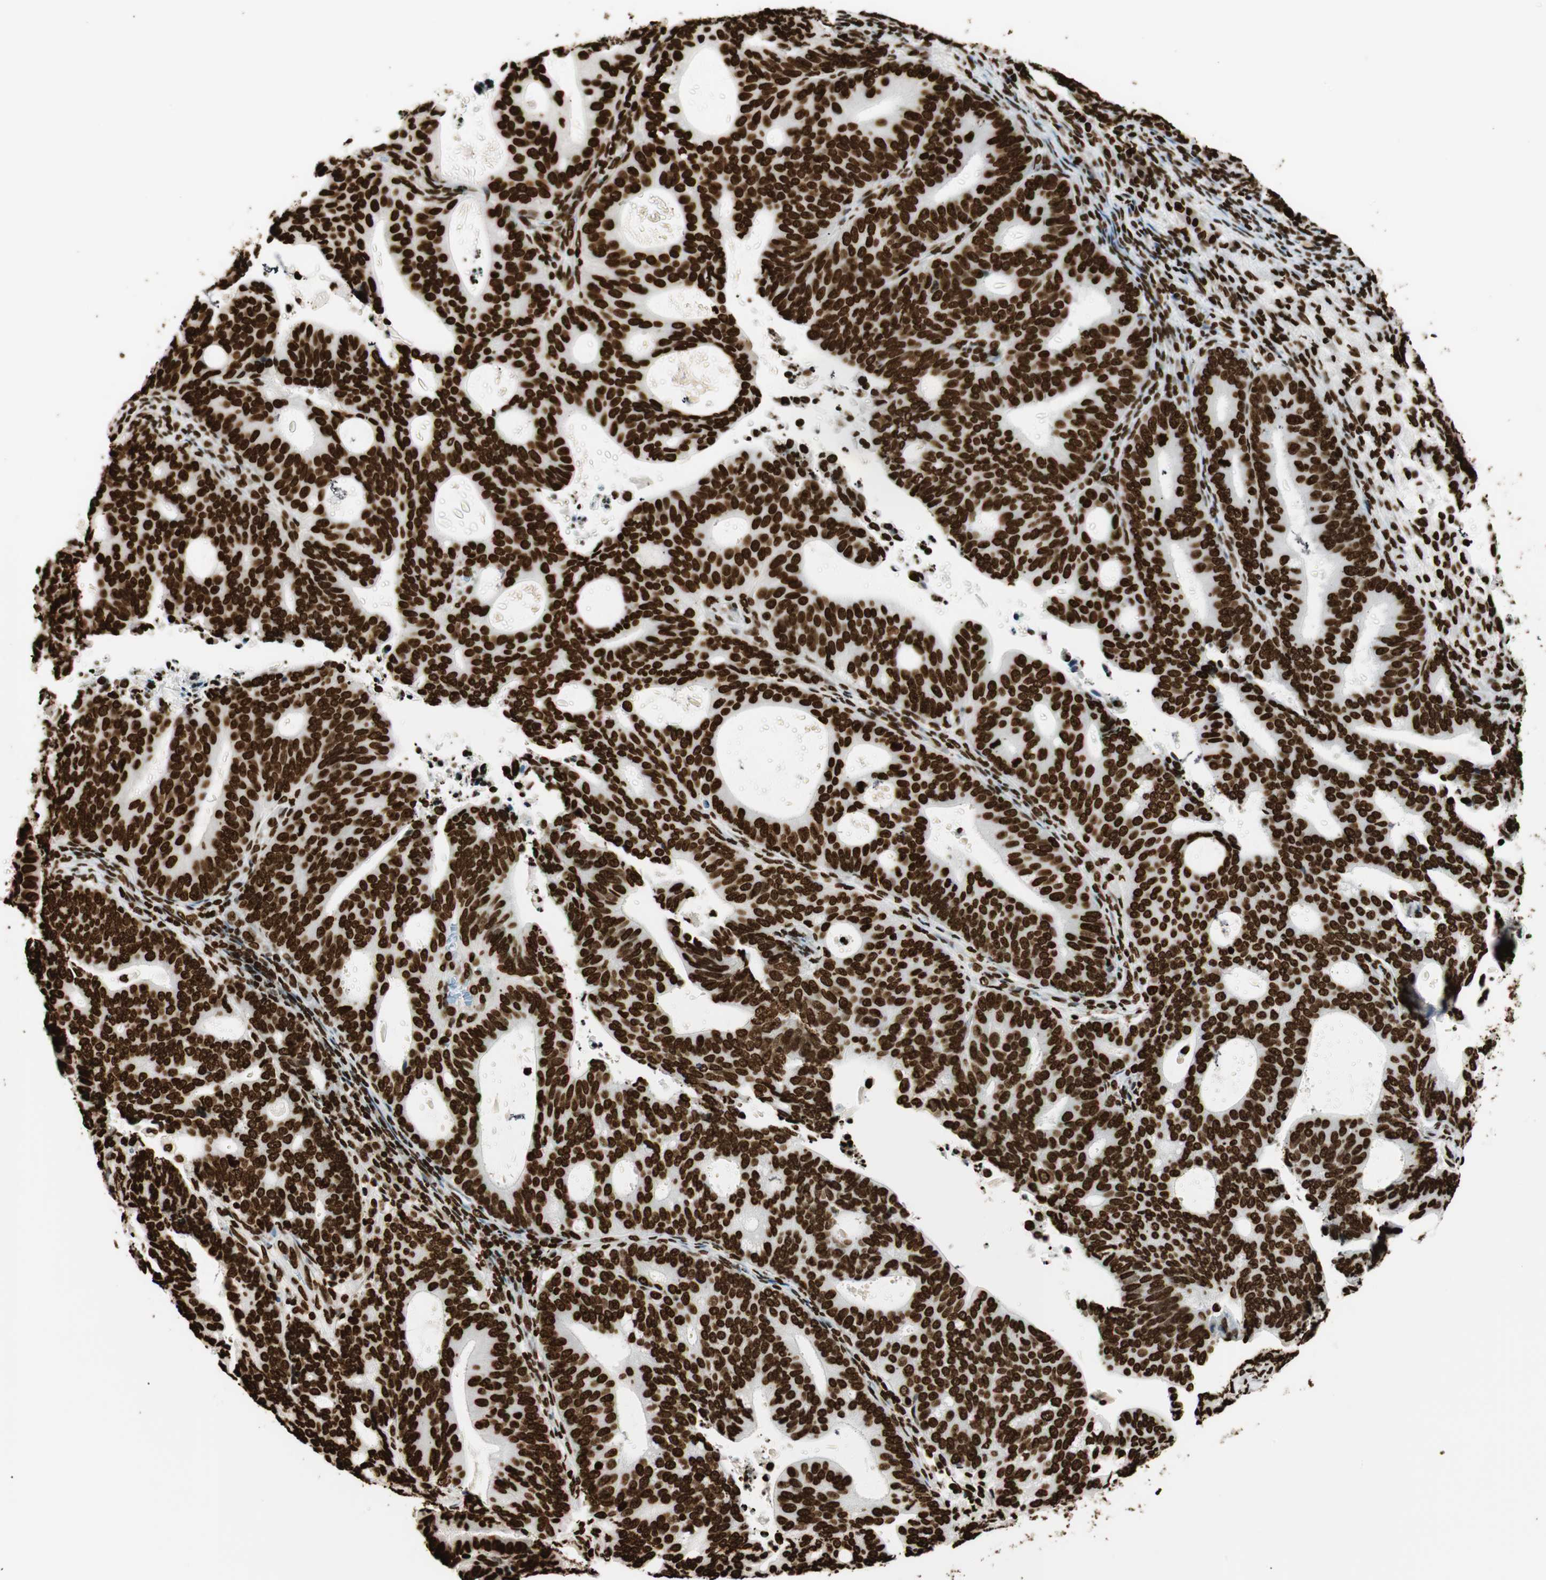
{"staining": {"intensity": "strong", "quantity": ">75%", "location": "nuclear"}, "tissue": "endometrial cancer", "cell_type": "Tumor cells", "image_type": "cancer", "snomed": [{"axis": "morphology", "description": "Adenocarcinoma, NOS"}, {"axis": "topography", "description": "Uterus"}], "caption": "This image exhibits immunohistochemistry staining of human endometrial cancer (adenocarcinoma), with high strong nuclear positivity in approximately >75% of tumor cells.", "gene": "GLI2", "patient": {"sex": "female", "age": 83}}